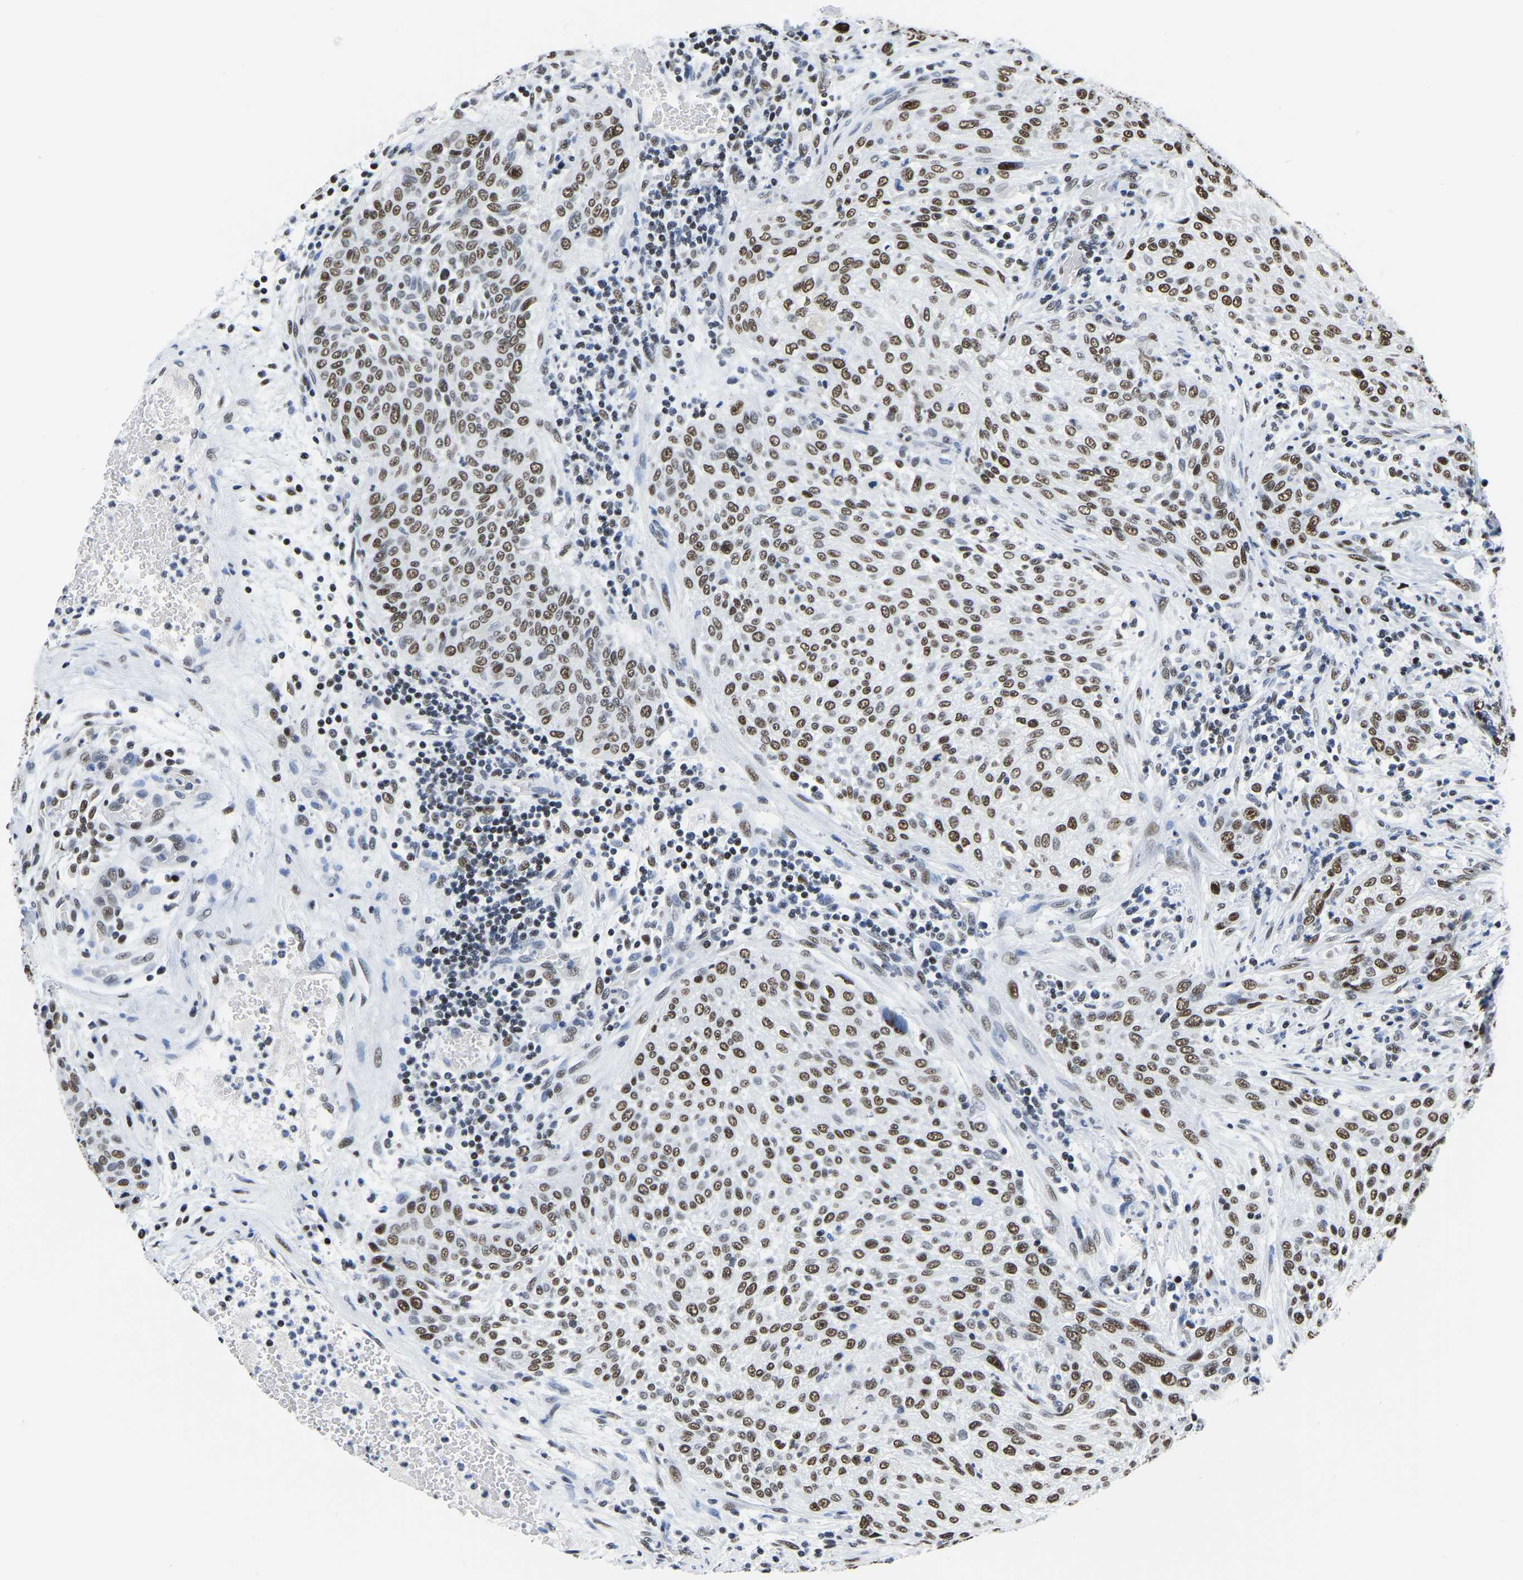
{"staining": {"intensity": "strong", "quantity": ">75%", "location": "nuclear"}, "tissue": "urothelial cancer", "cell_type": "Tumor cells", "image_type": "cancer", "snomed": [{"axis": "morphology", "description": "Urothelial carcinoma, Low grade"}, {"axis": "morphology", "description": "Urothelial carcinoma, High grade"}, {"axis": "topography", "description": "Urinary bladder"}], "caption": "Urothelial cancer stained for a protein exhibits strong nuclear positivity in tumor cells.", "gene": "UBA1", "patient": {"sex": "male", "age": 35}}